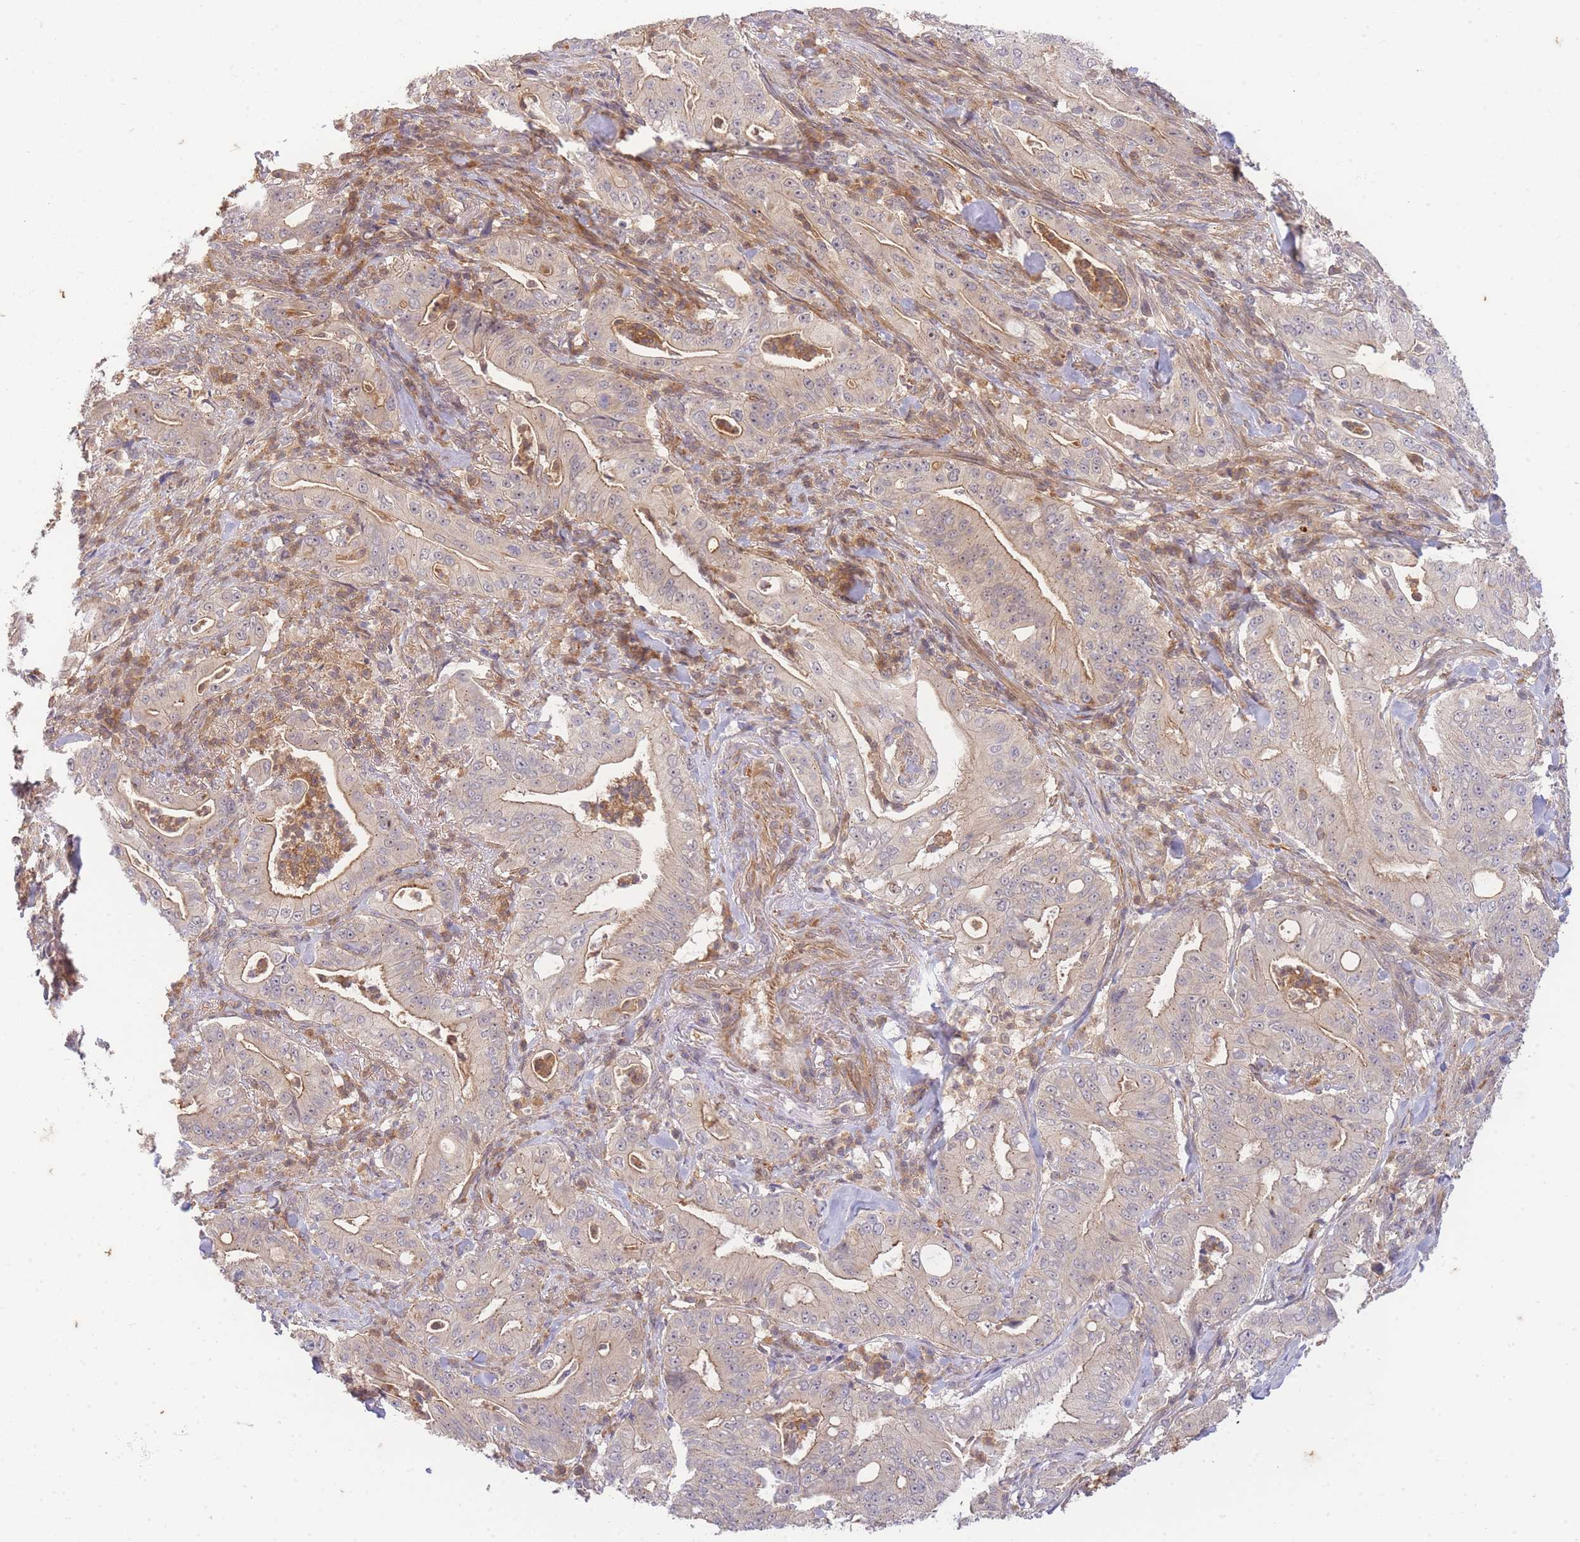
{"staining": {"intensity": "weak", "quantity": "25%-75%", "location": "cytoplasmic/membranous"}, "tissue": "pancreatic cancer", "cell_type": "Tumor cells", "image_type": "cancer", "snomed": [{"axis": "morphology", "description": "Adenocarcinoma, NOS"}, {"axis": "topography", "description": "Pancreas"}], "caption": "Protein expression analysis of human adenocarcinoma (pancreatic) reveals weak cytoplasmic/membranous positivity in approximately 25%-75% of tumor cells.", "gene": "ST8SIA4", "patient": {"sex": "male", "age": 71}}